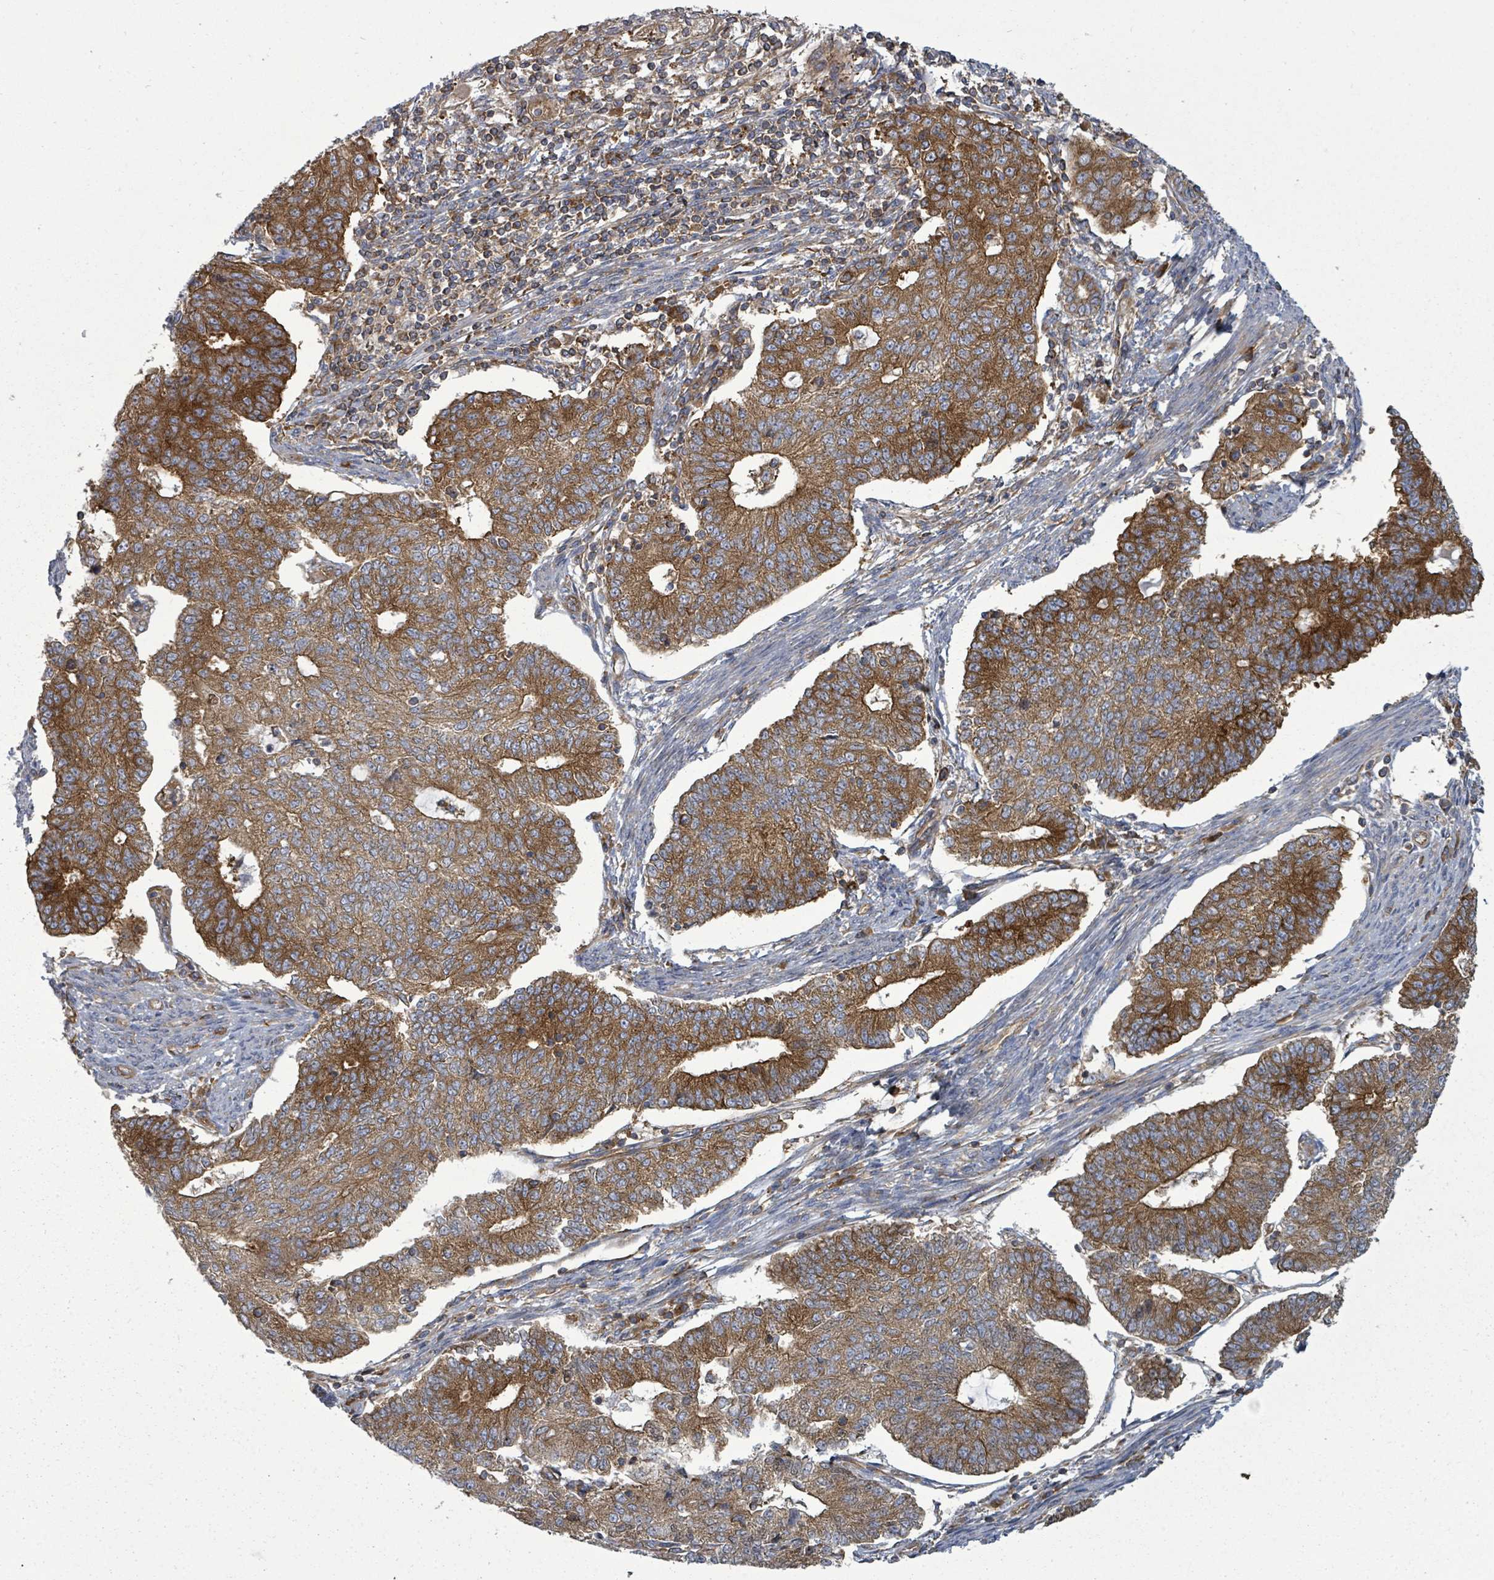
{"staining": {"intensity": "strong", "quantity": ">75%", "location": "cytoplasmic/membranous"}, "tissue": "endometrial cancer", "cell_type": "Tumor cells", "image_type": "cancer", "snomed": [{"axis": "morphology", "description": "Adenocarcinoma, NOS"}, {"axis": "topography", "description": "Endometrium"}], "caption": "An image showing strong cytoplasmic/membranous staining in about >75% of tumor cells in endometrial adenocarcinoma, as visualized by brown immunohistochemical staining.", "gene": "EIF3C", "patient": {"sex": "female", "age": 56}}